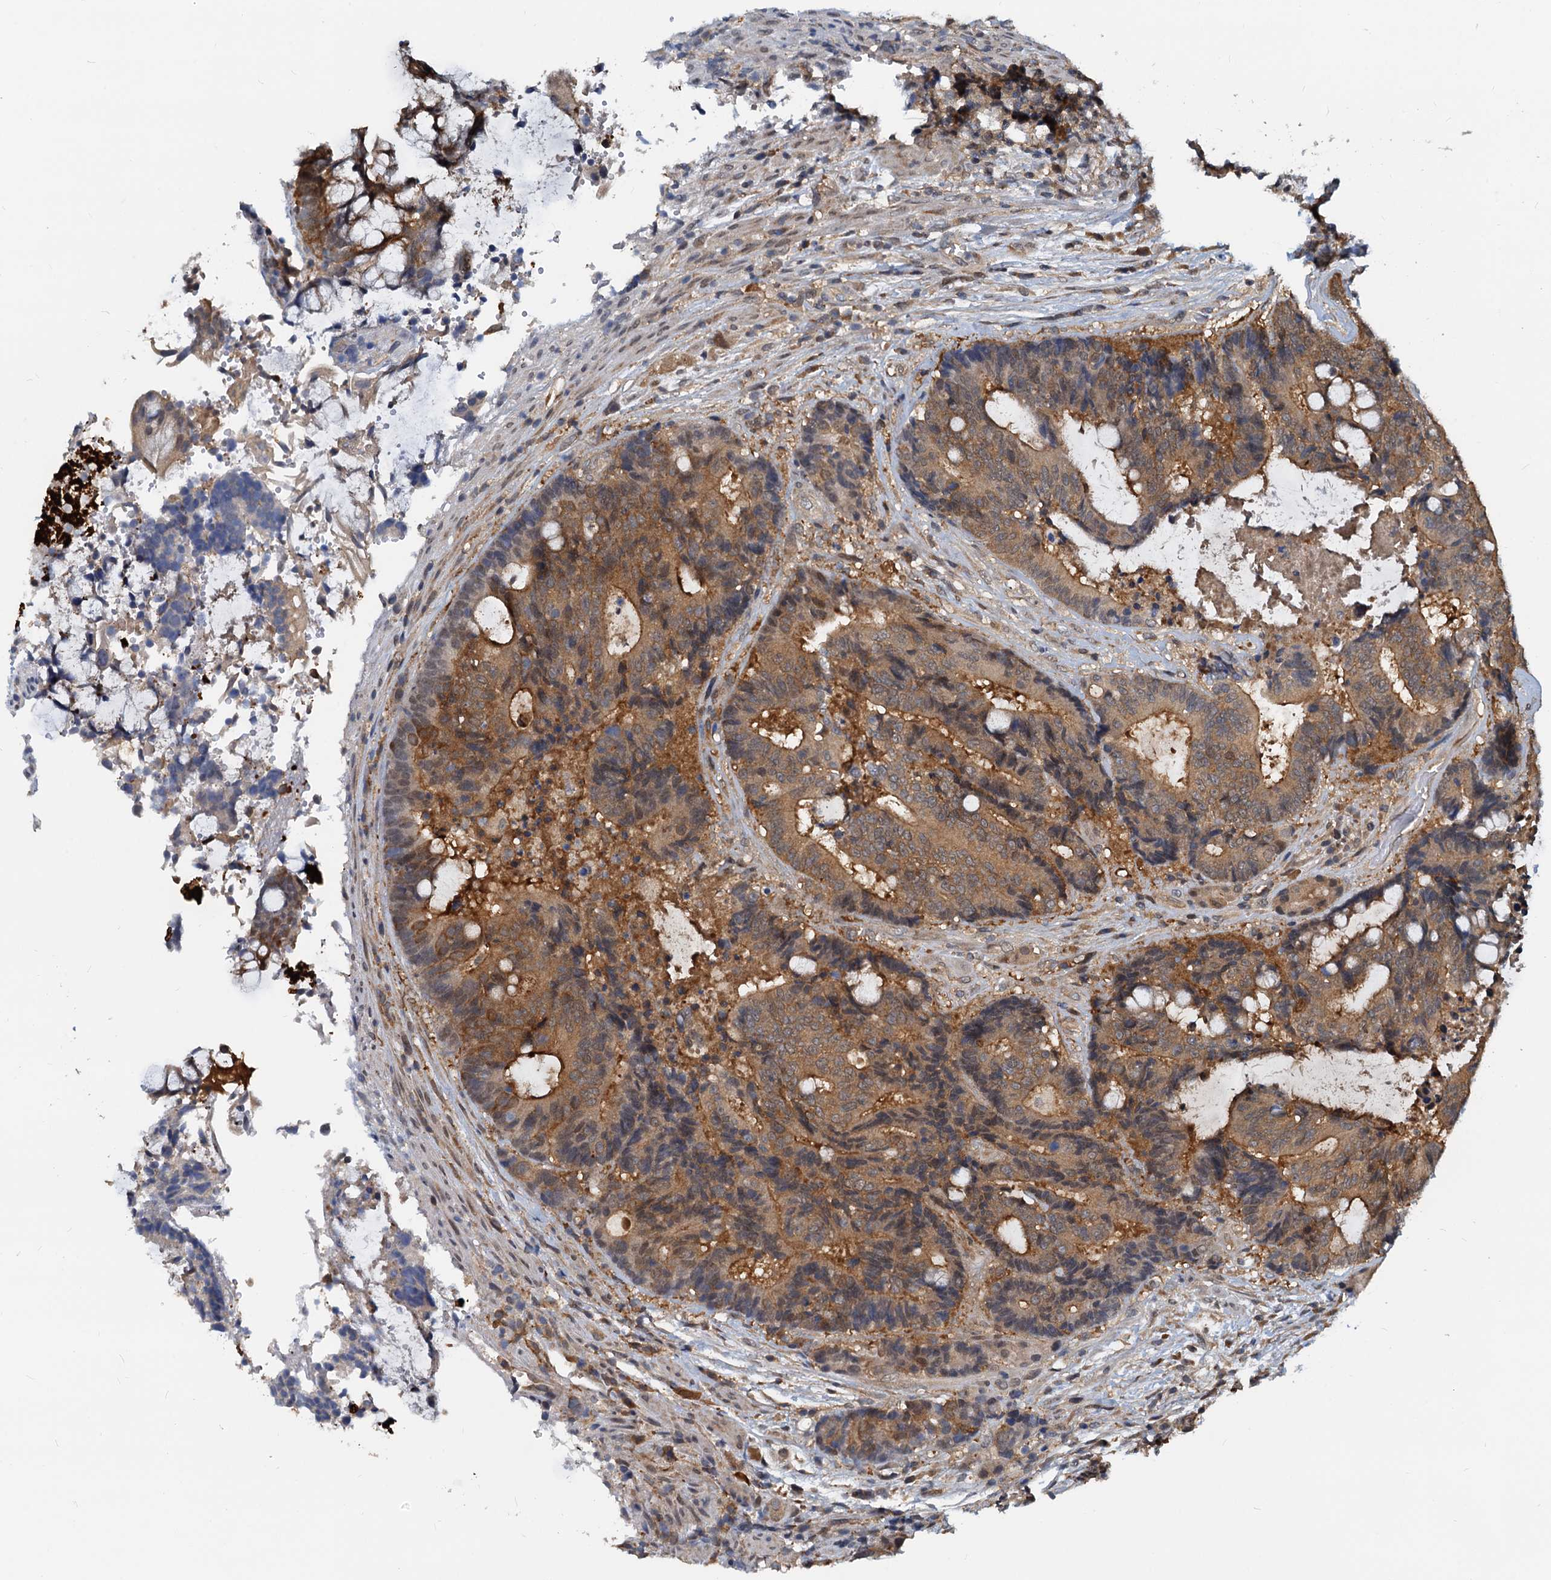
{"staining": {"intensity": "moderate", "quantity": ">75%", "location": "cytoplasmic/membranous"}, "tissue": "colorectal cancer", "cell_type": "Tumor cells", "image_type": "cancer", "snomed": [{"axis": "morphology", "description": "Adenocarcinoma, NOS"}, {"axis": "topography", "description": "Rectum"}], "caption": "Human colorectal cancer stained for a protein (brown) displays moderate cytoplasmic/membranous positive positivity in approximately >75% of tumor cells.", "gene": "PTGES3", "patient": {"sex": "male", "age": 69}}